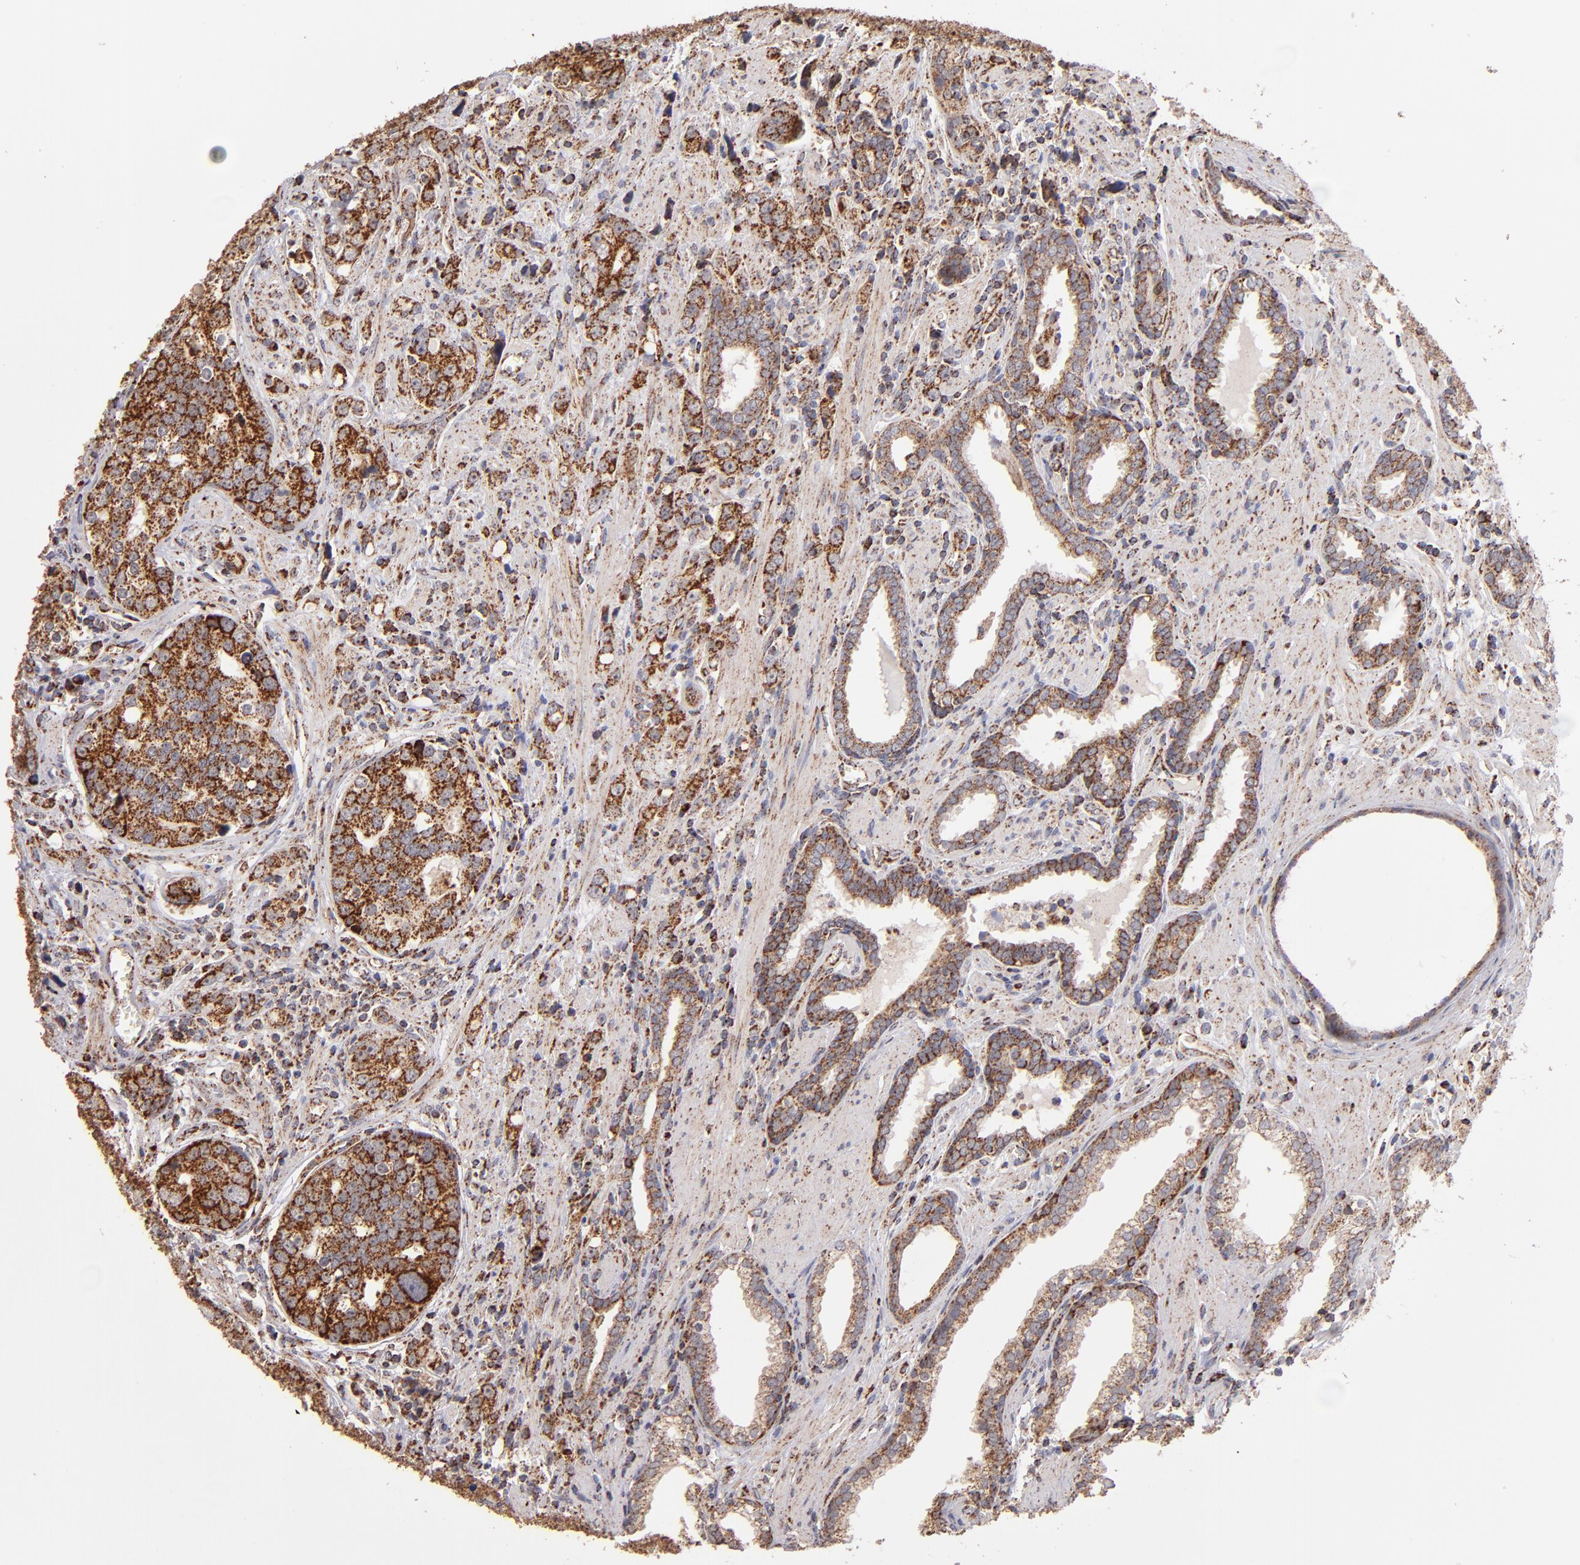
{"staining": {"intensity": "moderate", "quantity": ">75%", "location": "cytoplasmic/membranous"}, "tissue": "prostate cancer", "cell_type": "Tumor cells", "image_type": "cancer", "snomed": [{"axis": "morphology", "description": "Adenocarcinoma, High grade"}, {"axis": "topography", "description": "Prostate"}], "caption": "DAB (3,3'-diaminobenzidine) immunohistochemical staining of adenocarcinoma (high-grade) (prostate) displays moderate cytoplasmic/membranous protein staining in approximately >75% of tumor cells.", "gene": "DLST", "patient": {"sex": "male", "age": 71}}